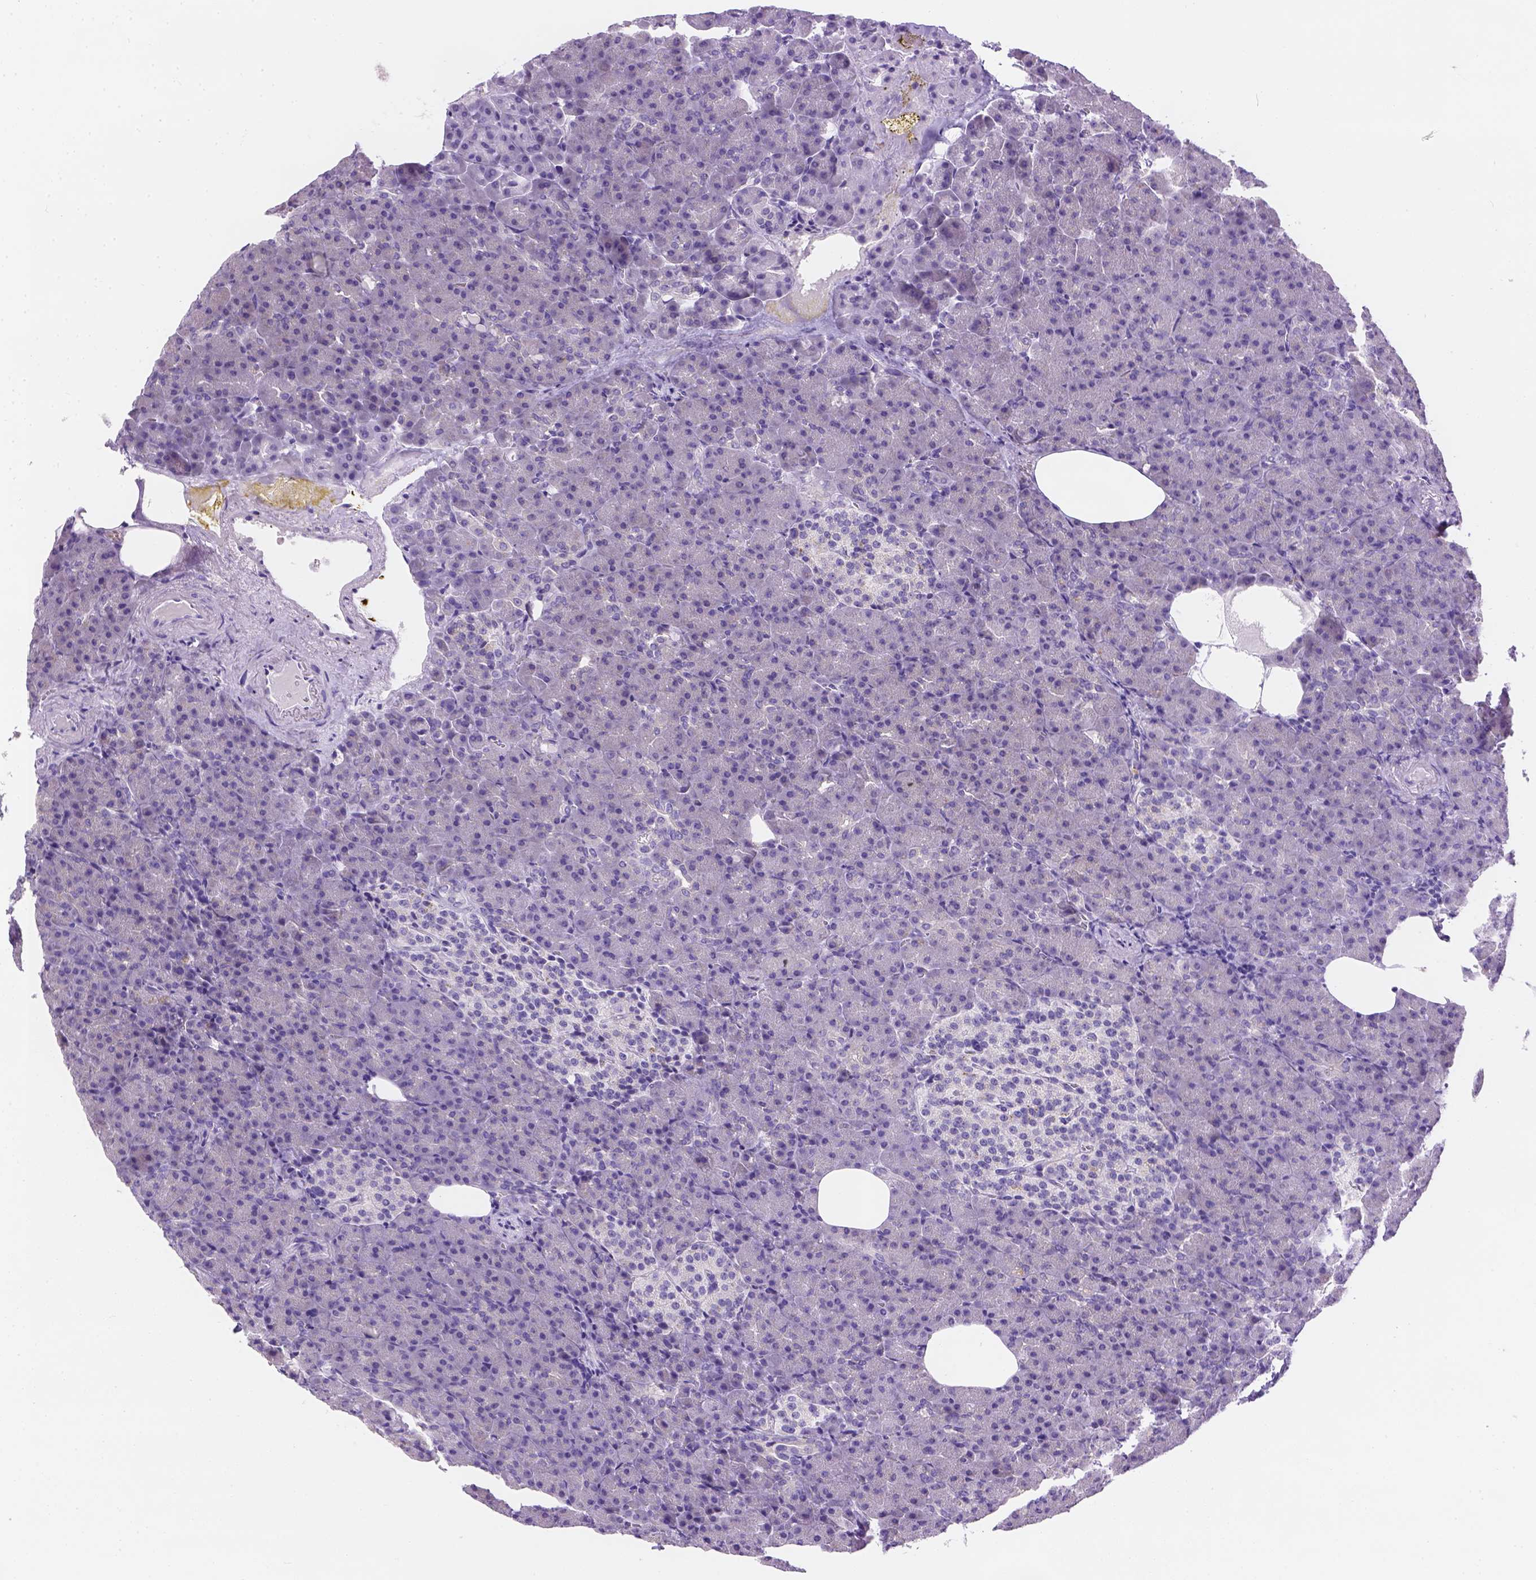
{"staining": {"intensity": "negative", "quantity": "none", "location": "none"}, "tissue": "pancreas", "cell_type": "Exocrine glandular cells", "image_type": "normal", "snomed": [{"axis": "morphology", "description": "Normal tissue, NOS"}, {"axis": "topography", "description": "Pancreas"}], "caption": "This is a micrograph of IHC staining of benign pancreas, which shows no positivity in exocrine glandular cells. (Immunohistochemistry, brightfield microscopy, high magnification).", "gene": "TMEM38A", "patient": {"sex": "female", "age": 74}}